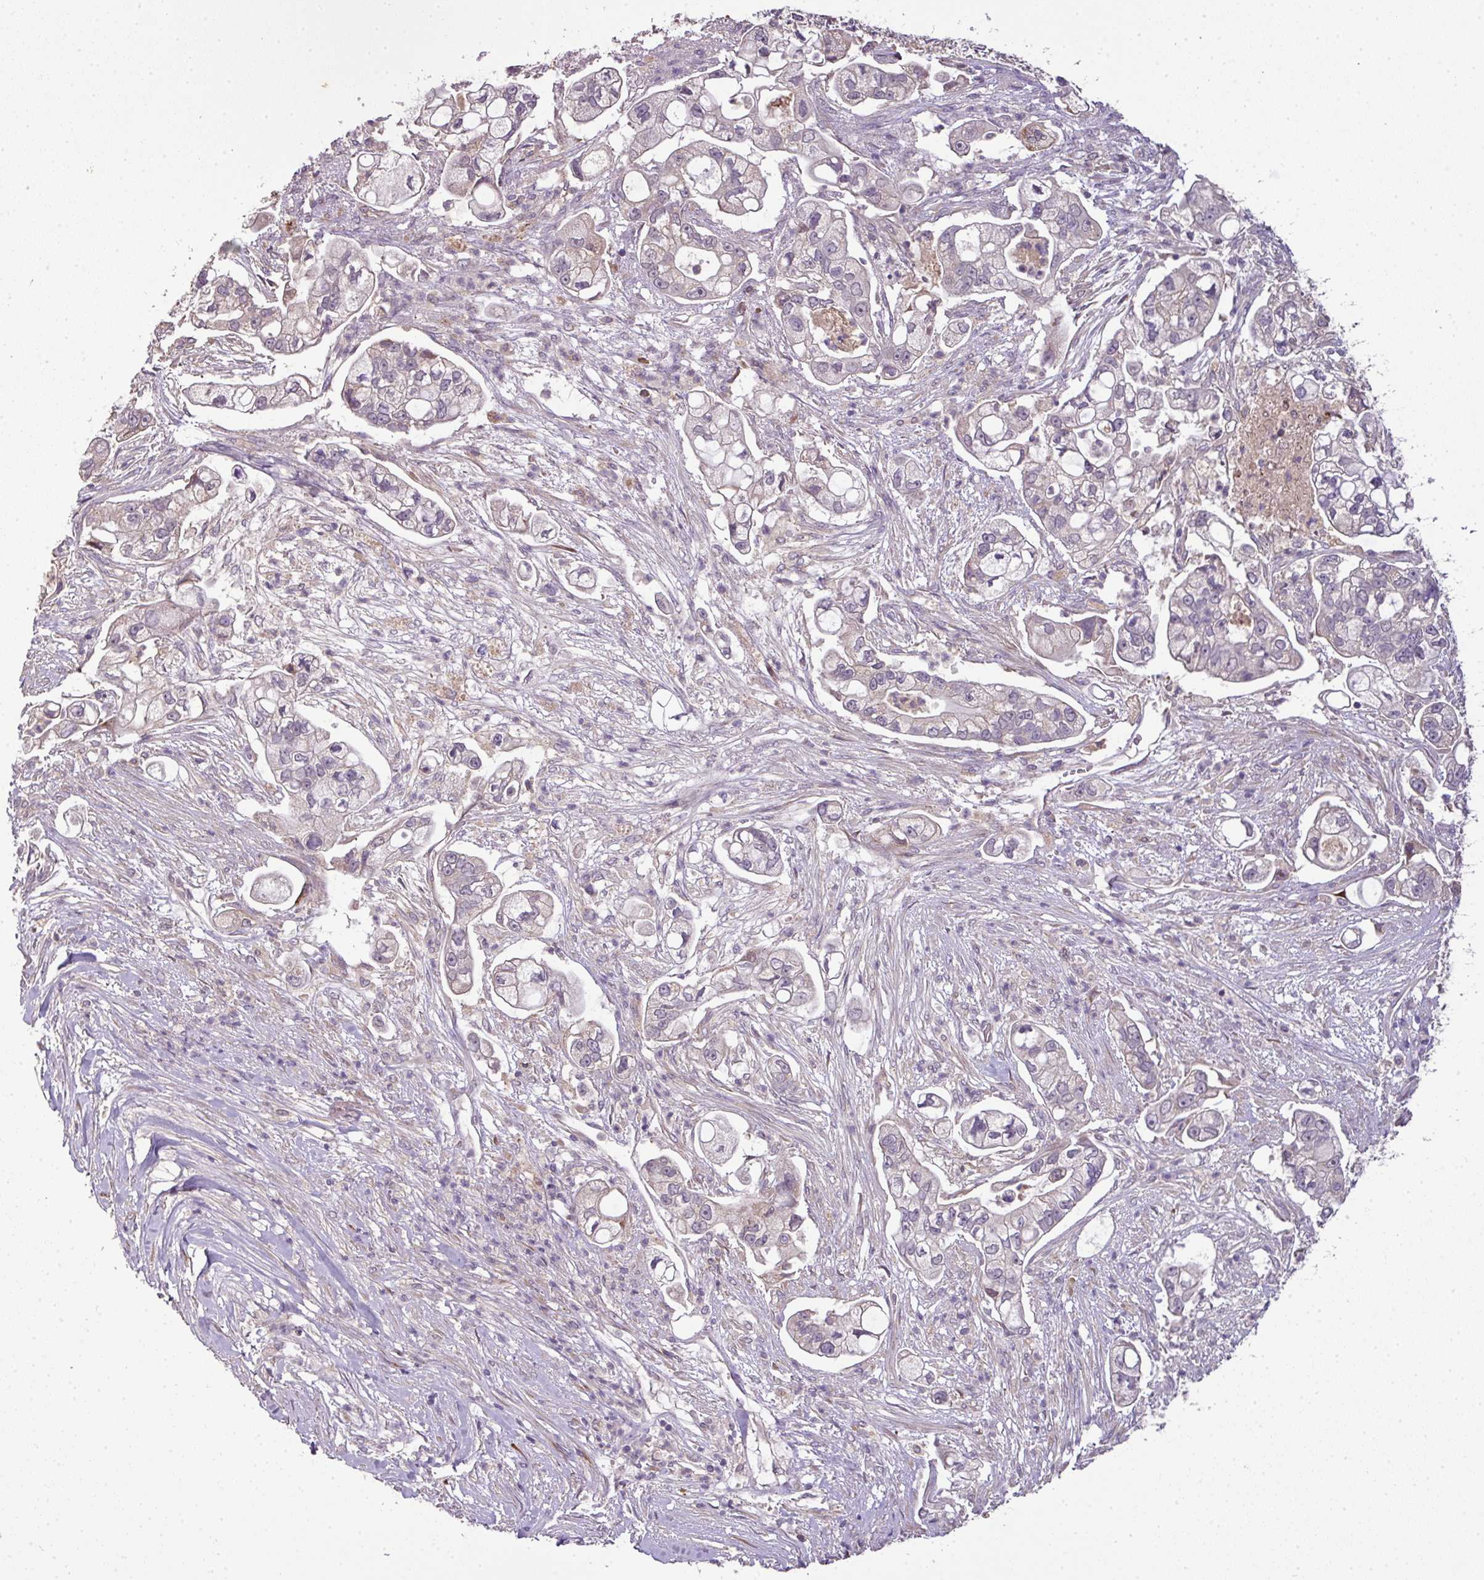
{"staining": {"intensity": "negative", "quantity": "none", "location": "none"}, "tissue": "pancreatic cancer", "cell_type": "Tumor cells", "image_type": "cancer", "snomed": [{"axis": "morphology", "description": "Adenocarcinoma, NOS"}, {"axis": "topography", "description": "Pancreas"}], "caption": "Tumor cells show no significant protein staining in pancreatic cancer. The staining is performed using DAB (3,3'-diaminobenzidine) brown chromogen with nuclei counter-stained in using hematoxylin.", "gene": "SPCS3", "patient": {"sex": "female", "age": 69}}